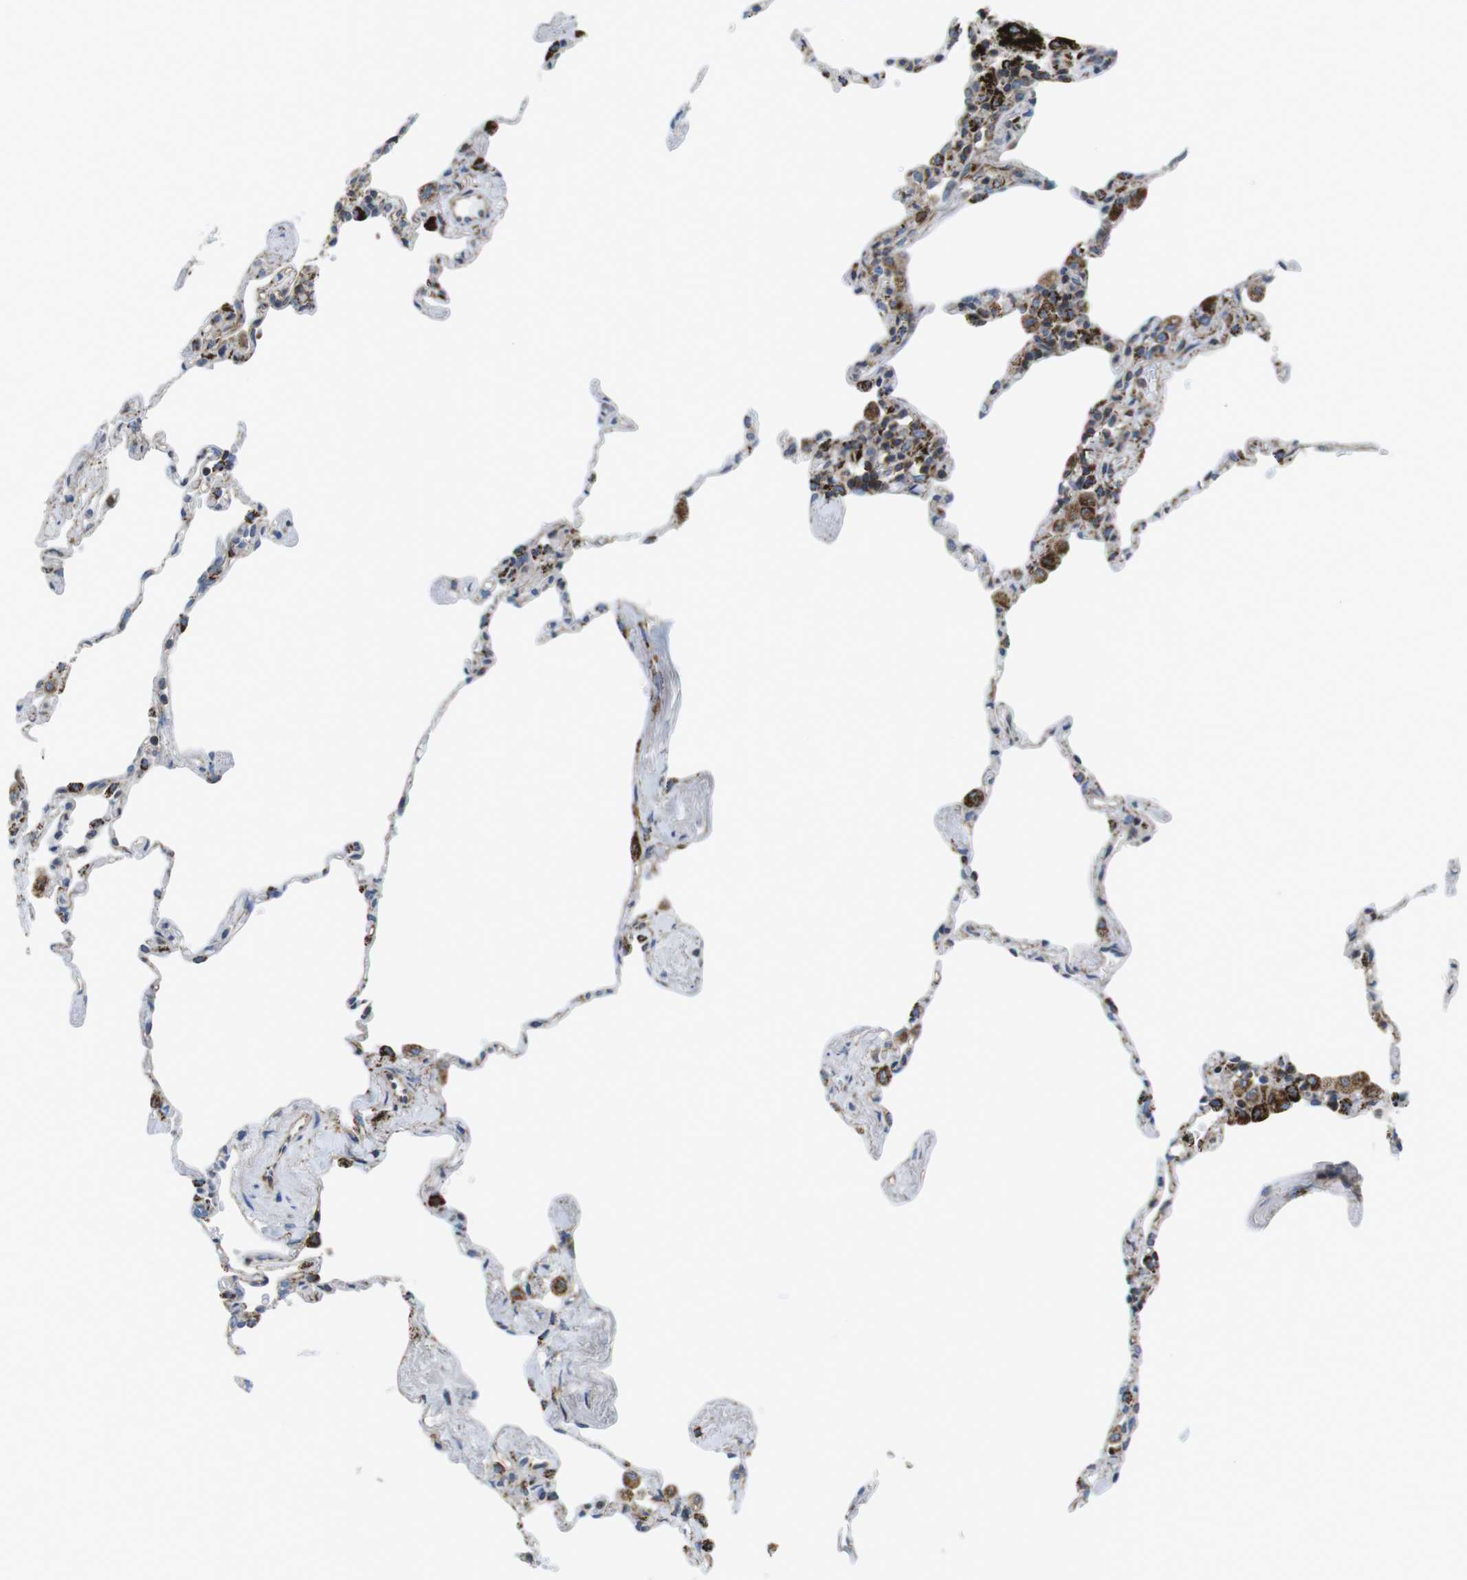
{"staining": {"intensity": "strong", "quantity": "<25%", "location": "cytoplasmic/membranous"}, "tissue": "lung", "cell_type": "Alveolar cells", "image_type": "normal", "snomed": [{"axis": "morphology", "description": "Normal tissue, NOS"}, {"axis": "topography", "description": "Lung"}], "caption": "High-power microscopy captured an immunohistochemistry photomicrograph of unremarkable lung, revealing strong cytoplasmic/membranous expression in approximately <25% of alveolar cells. (DAB (3,3'-diaminobenzidine) IHC with brightfield microscopy, high magnification).", "gene": "KCNE3", "patient": {"sex": "male", "age": 59}}